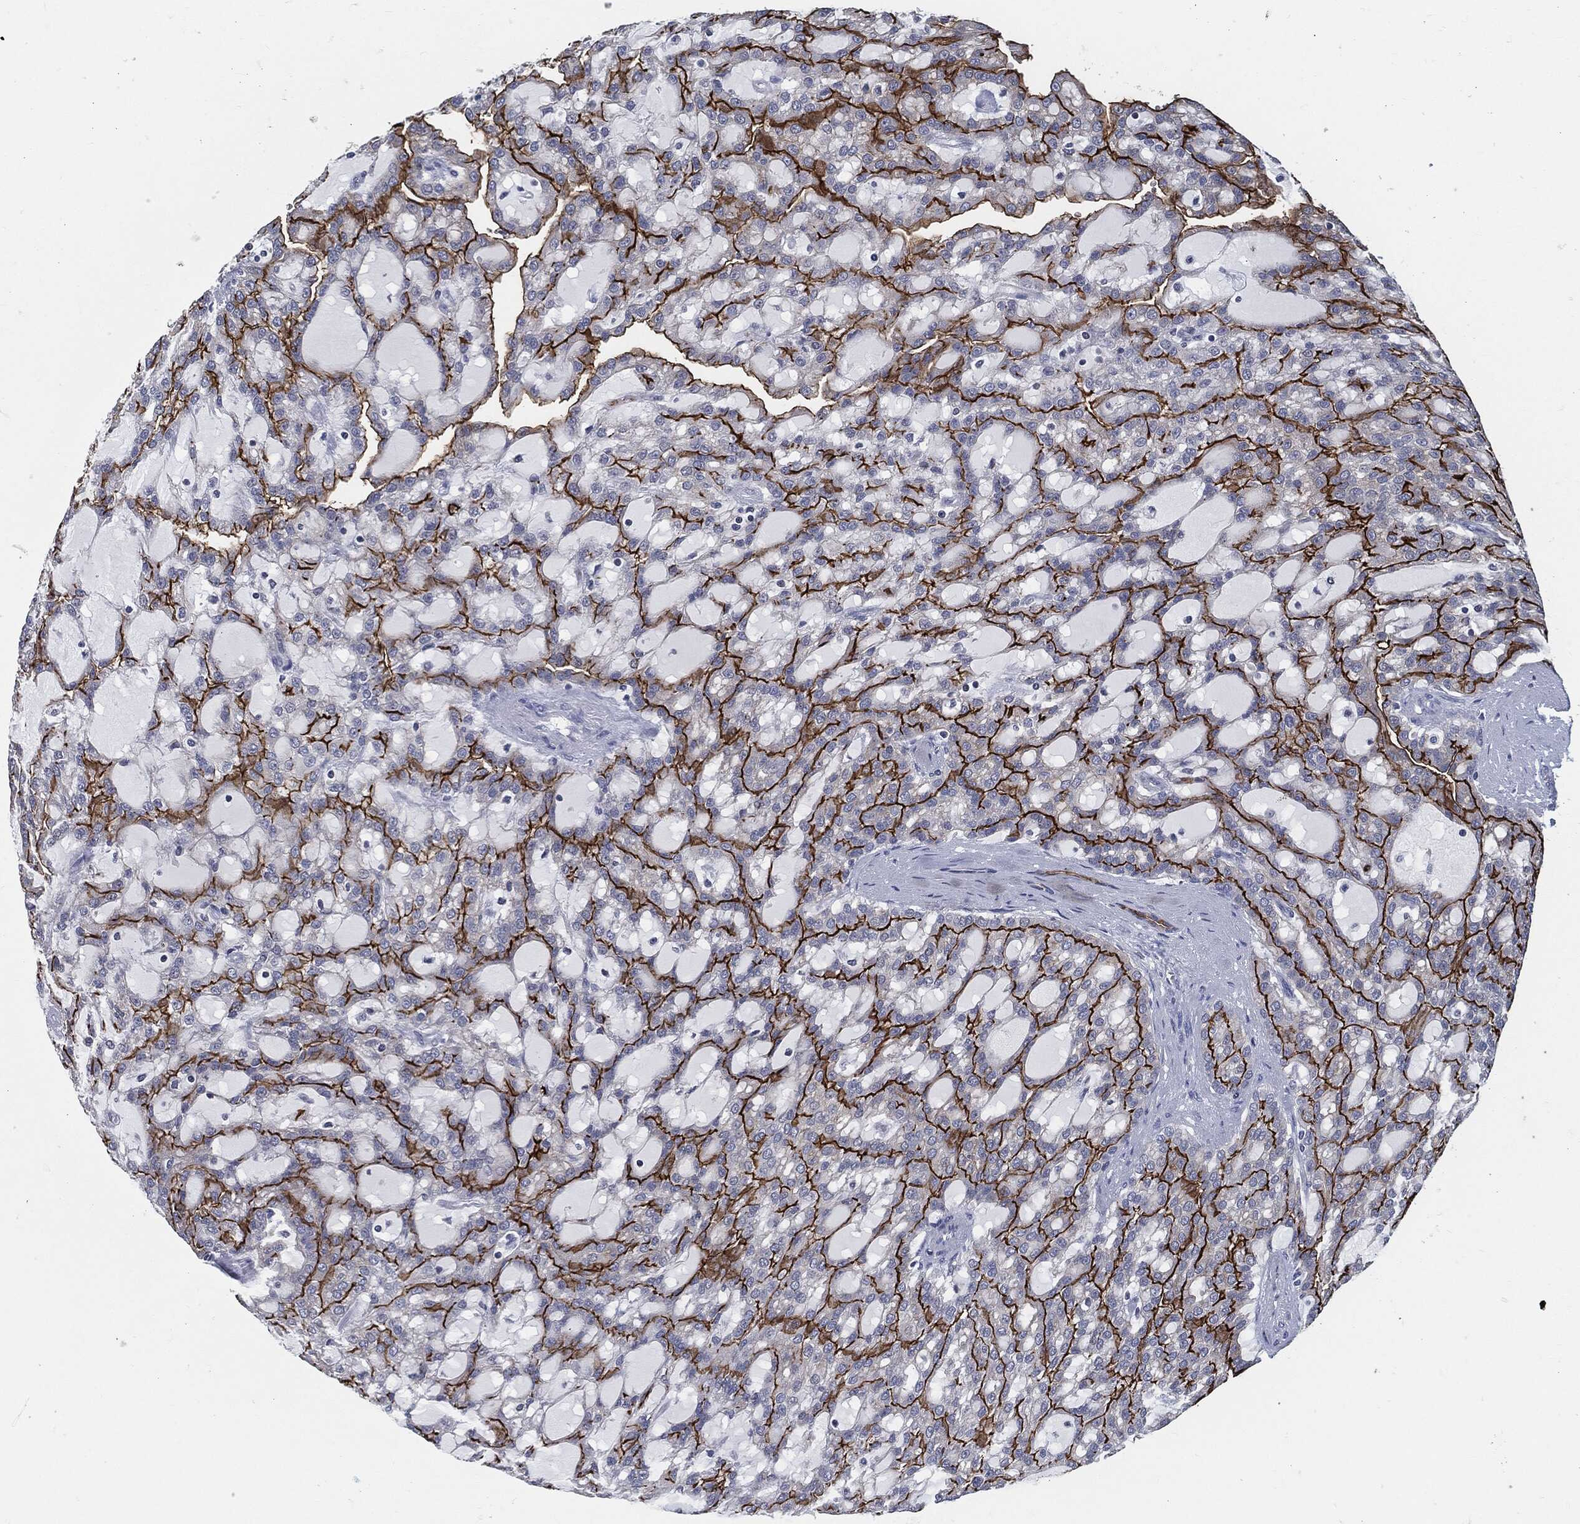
{"staining": {"intensity": "strong", "quantity": ">75%", "location": "cytoplasmic/membranous"}, "tissue": "renal cancer", "cell_type": "Tumor cells", "image_type": "cancer", "snomed": [{"axis": "morphology", "description": "Adenocarcinoma, NOS"}, {"axis": "topography", "description": "Kidney"}], "caption": "Renal adenocarcinoma stained with immunohistochemistry displays strong cytoplasmic/membranous expression in about >75% of tumor cells. (DAB IHC, brown staining for protein, blue staining for nuclei).", "gene": "PROM1", "patient": {"sex": "male", "age": 63}}